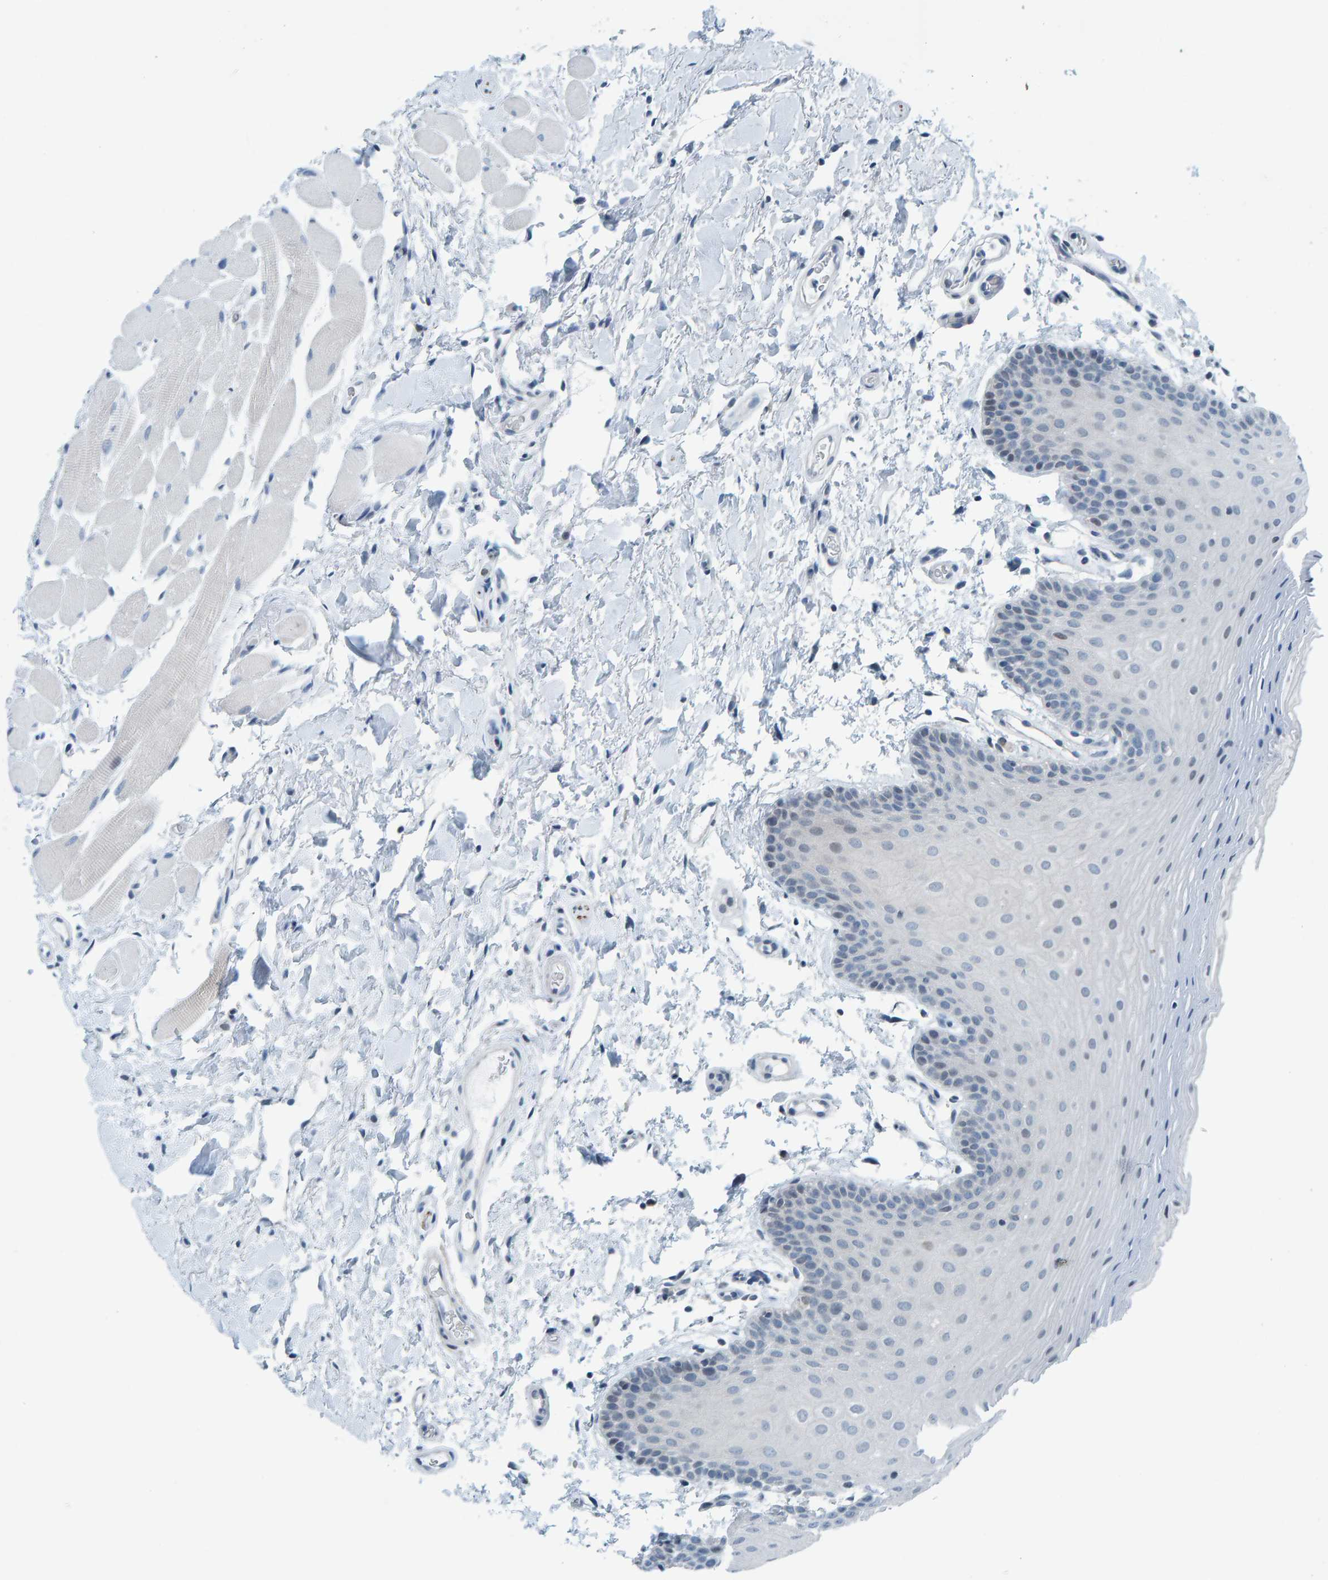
{"staining": {"intensity": "weak", "quantity": "<25%", "location": "nuclear"}, "tissue": "oral mucosa", "cell_type": "Squamous epithelial cells", "image_type": "normal", "snomed": [{"axis": "morphology", "description": "Normal tissue, NOS"}, {"axis": "topography", "description": "Oral tissue"}], "caption": "Immunohistochemistry photomicrograph of normal human oral mucosa stained for a protein (brown), which exhibits no expression in squamous epithelial cells.", "gene": "CNP", "patient": {"sex": "male", "age": 62}}